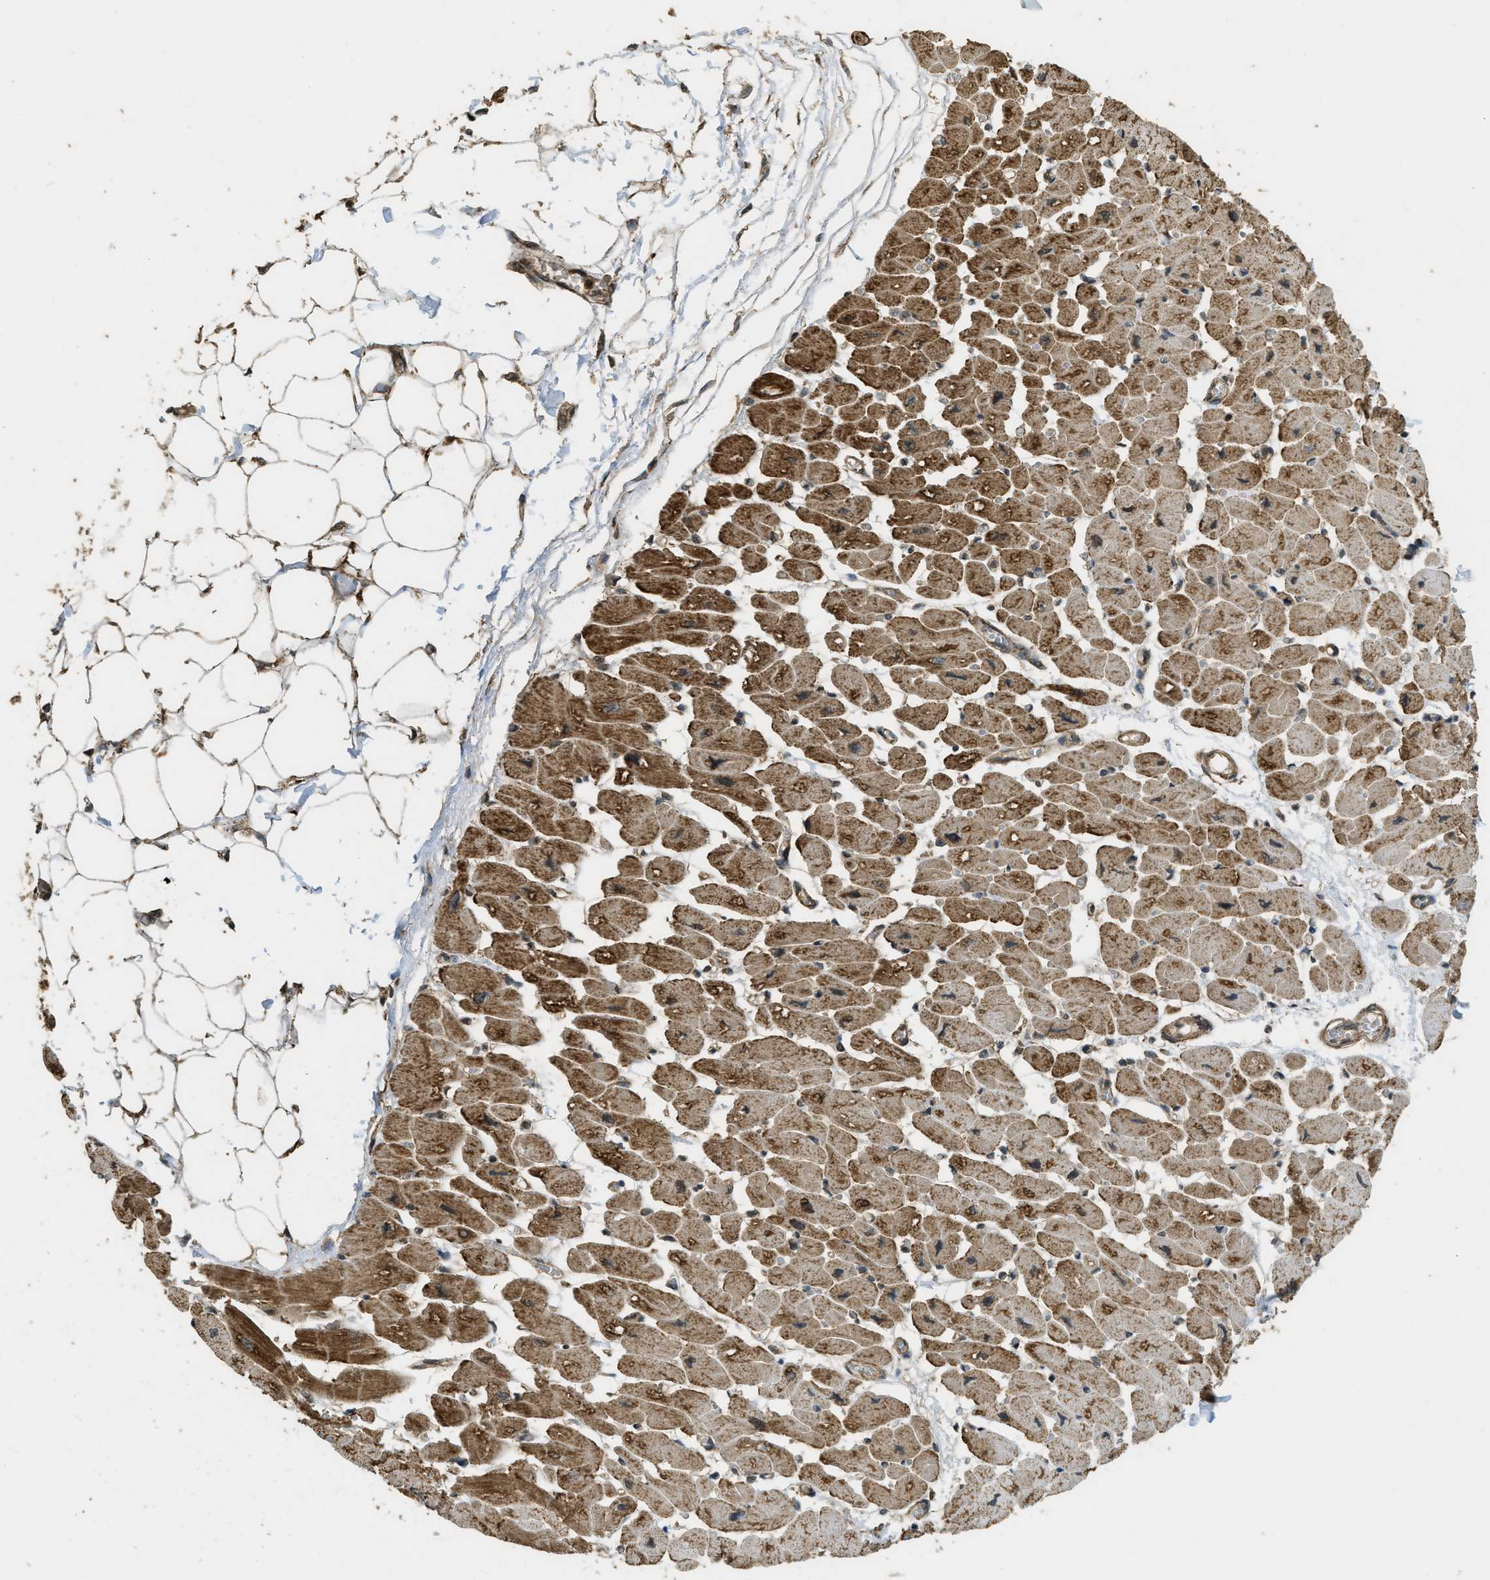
{"staining": {"intensity": "strong", "quantity": ">75%", "location": "cytoplasmic/membranous"}, "tissue": "heart muscle", "cell_type": "Cardiomyocytes", "image_type": "normal", "snomed": [{"axis": "morphology", "description": "Normal tissue, NOS"}, {"axis": "topography", "description": "Heart"}], "caption": "Heart muscle stained with a brown dye exhibits strong cytoplasmic/membranous positive expression in about >75% of cardiomyocytes.", "gene": "CTPS1", "patient": {"sex": "female", "age": 54}}